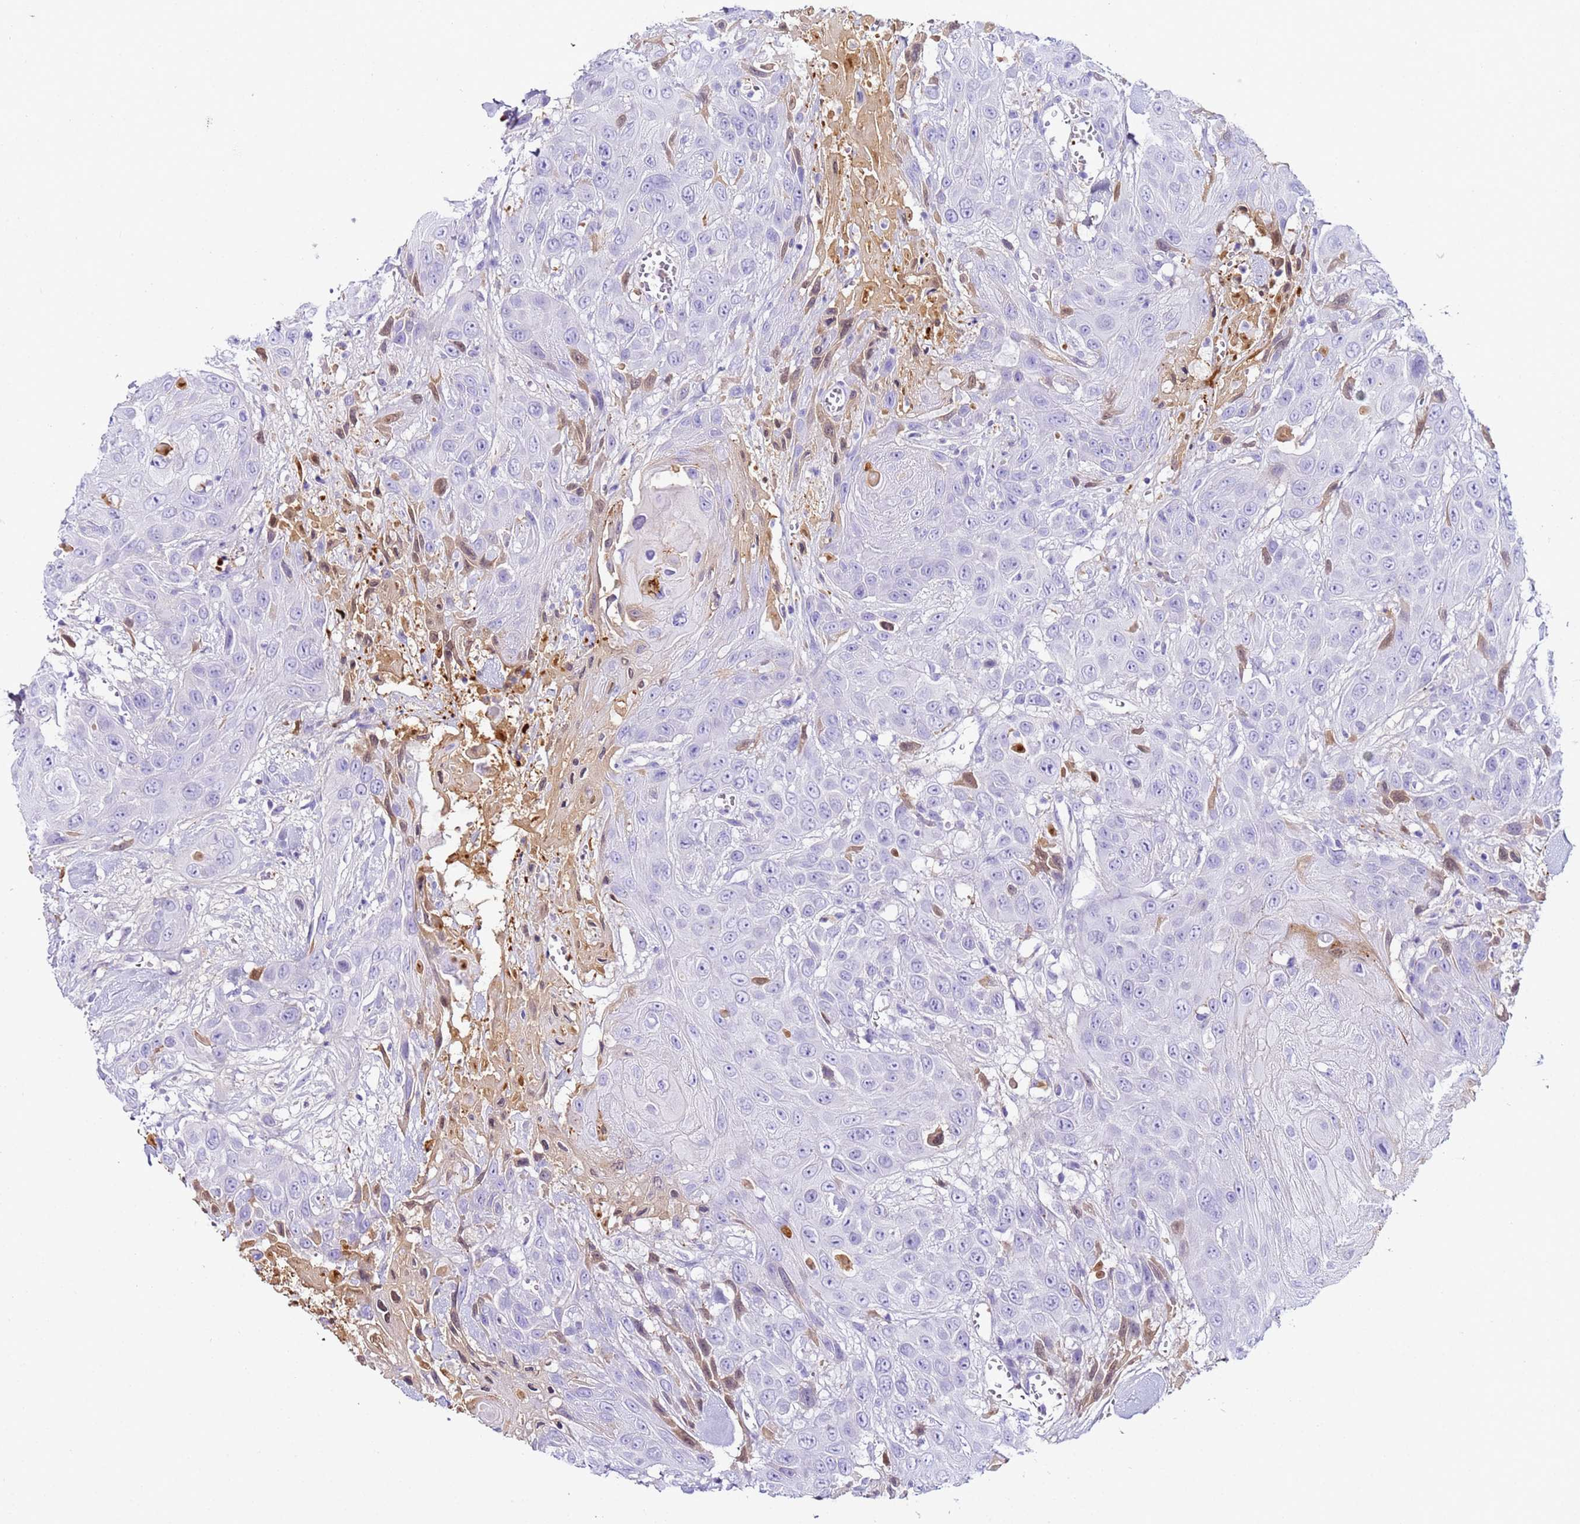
{"staining": {"intensity": "negative", "quantity": "none", "location": "none"}, "tissue": "head and neck cancer", "cell_type": "Tumor cells", "image_type": "cancer", "snomed": [{"axis": "morphology", "description": "Squamous cell carcinoma, NOS"}, {"axis": "topography", "description": "Head-Neck"}], "caption": "High magnification brightfield microscopy of squamous cell carcinoma (head and neck) stained with DAB (3,3'-diaminobenzidine) (brown) and counterstained with hematoxylin (blue): tumor cells show no significant expression.", "gene": "CFHR2", "patient": {"sex": "male", "age": 81}}